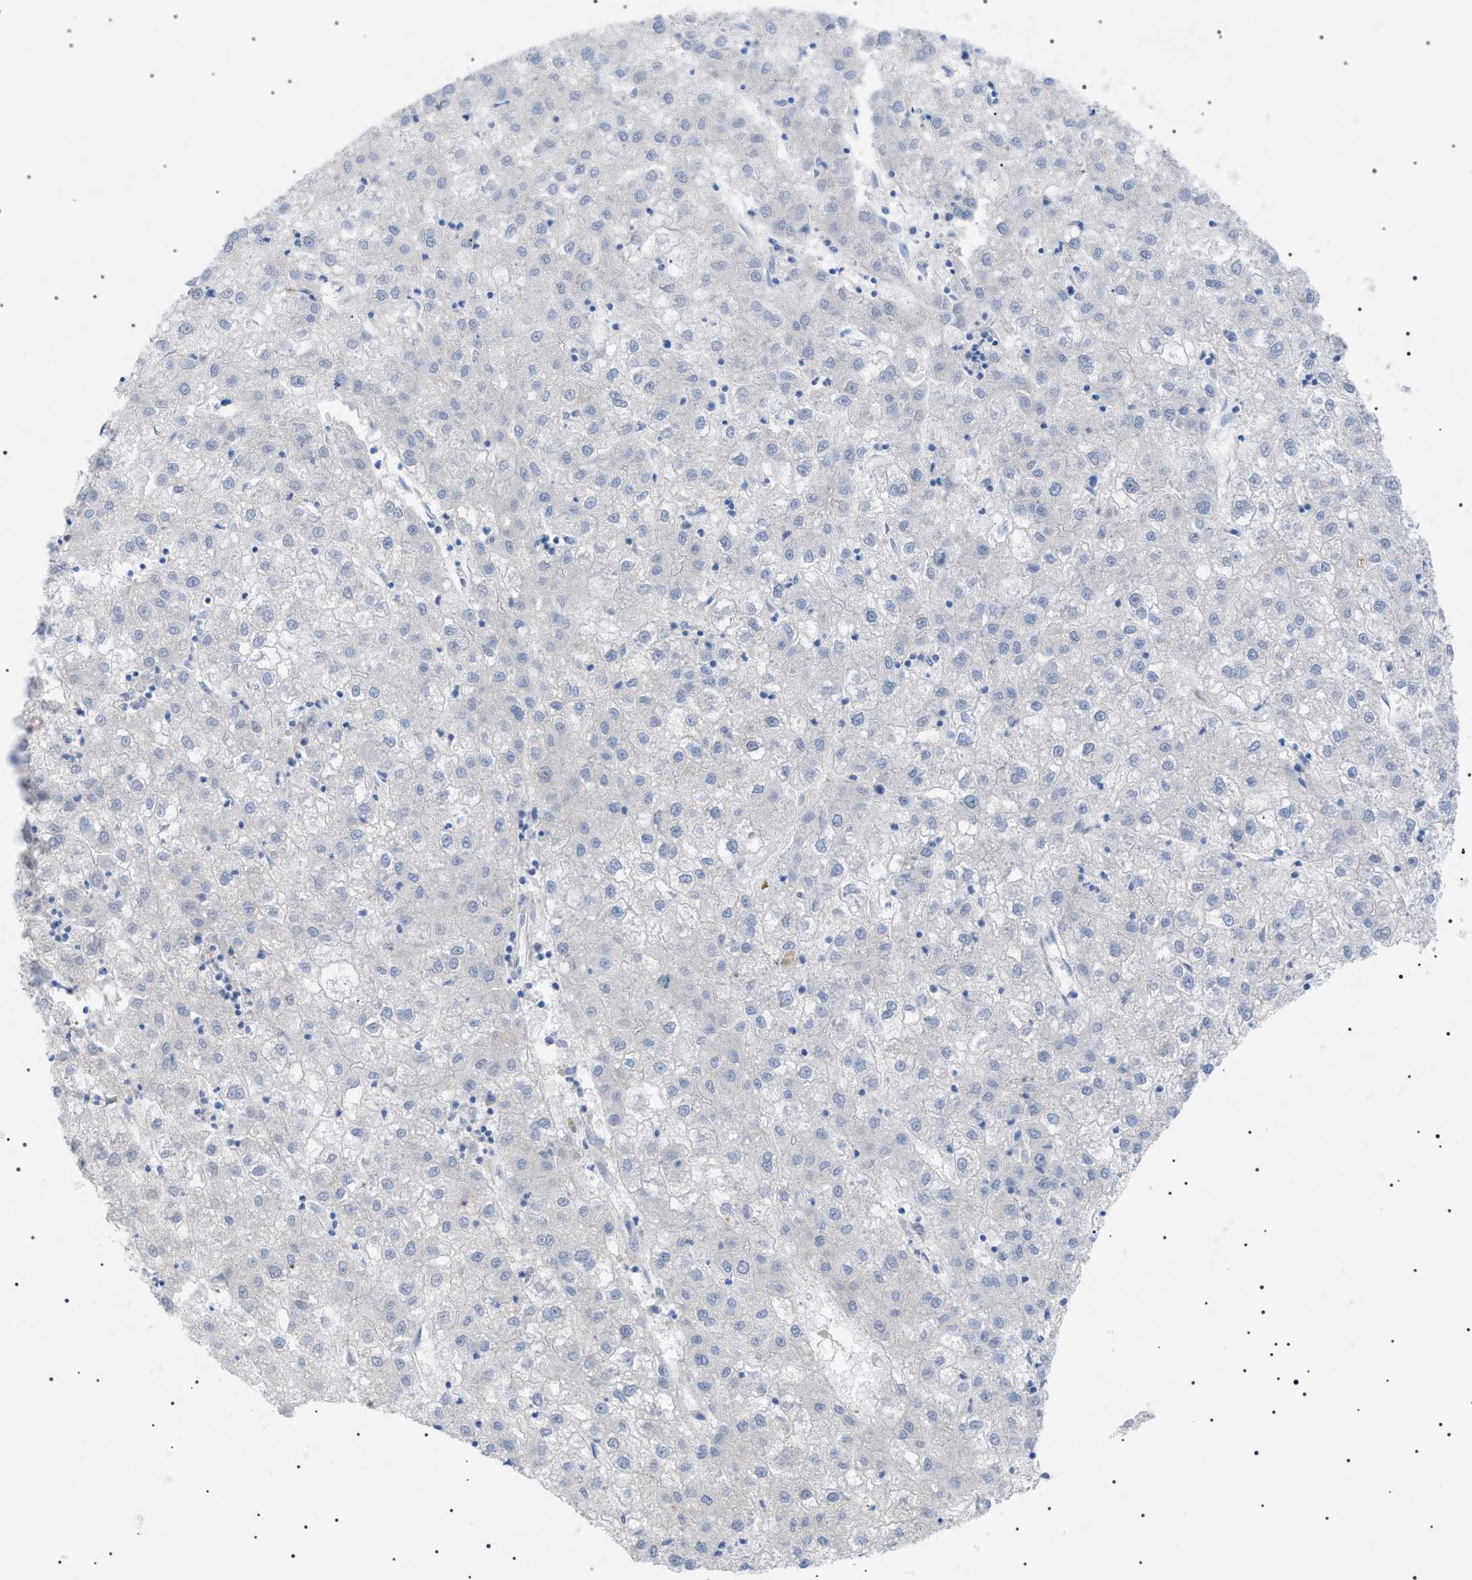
{"staining": {"intensity": "negative", "quantity": "none", "location": "none"}, "tissue": "liver cancer", "cell_type": "Tumor cells", "image_type": "cancer", "snomed": [{"axis": "morphology", "description": "Carcinoma, Hepatocellular, NOS"}, {"axis": "topography", "description": "Liver"}], "caption": "Tumor cells show no significant positivity in liver hepatocellular carcinoma.", "gene": "ADAMTS1", "patient": {"sex": "male", "age": 72}}